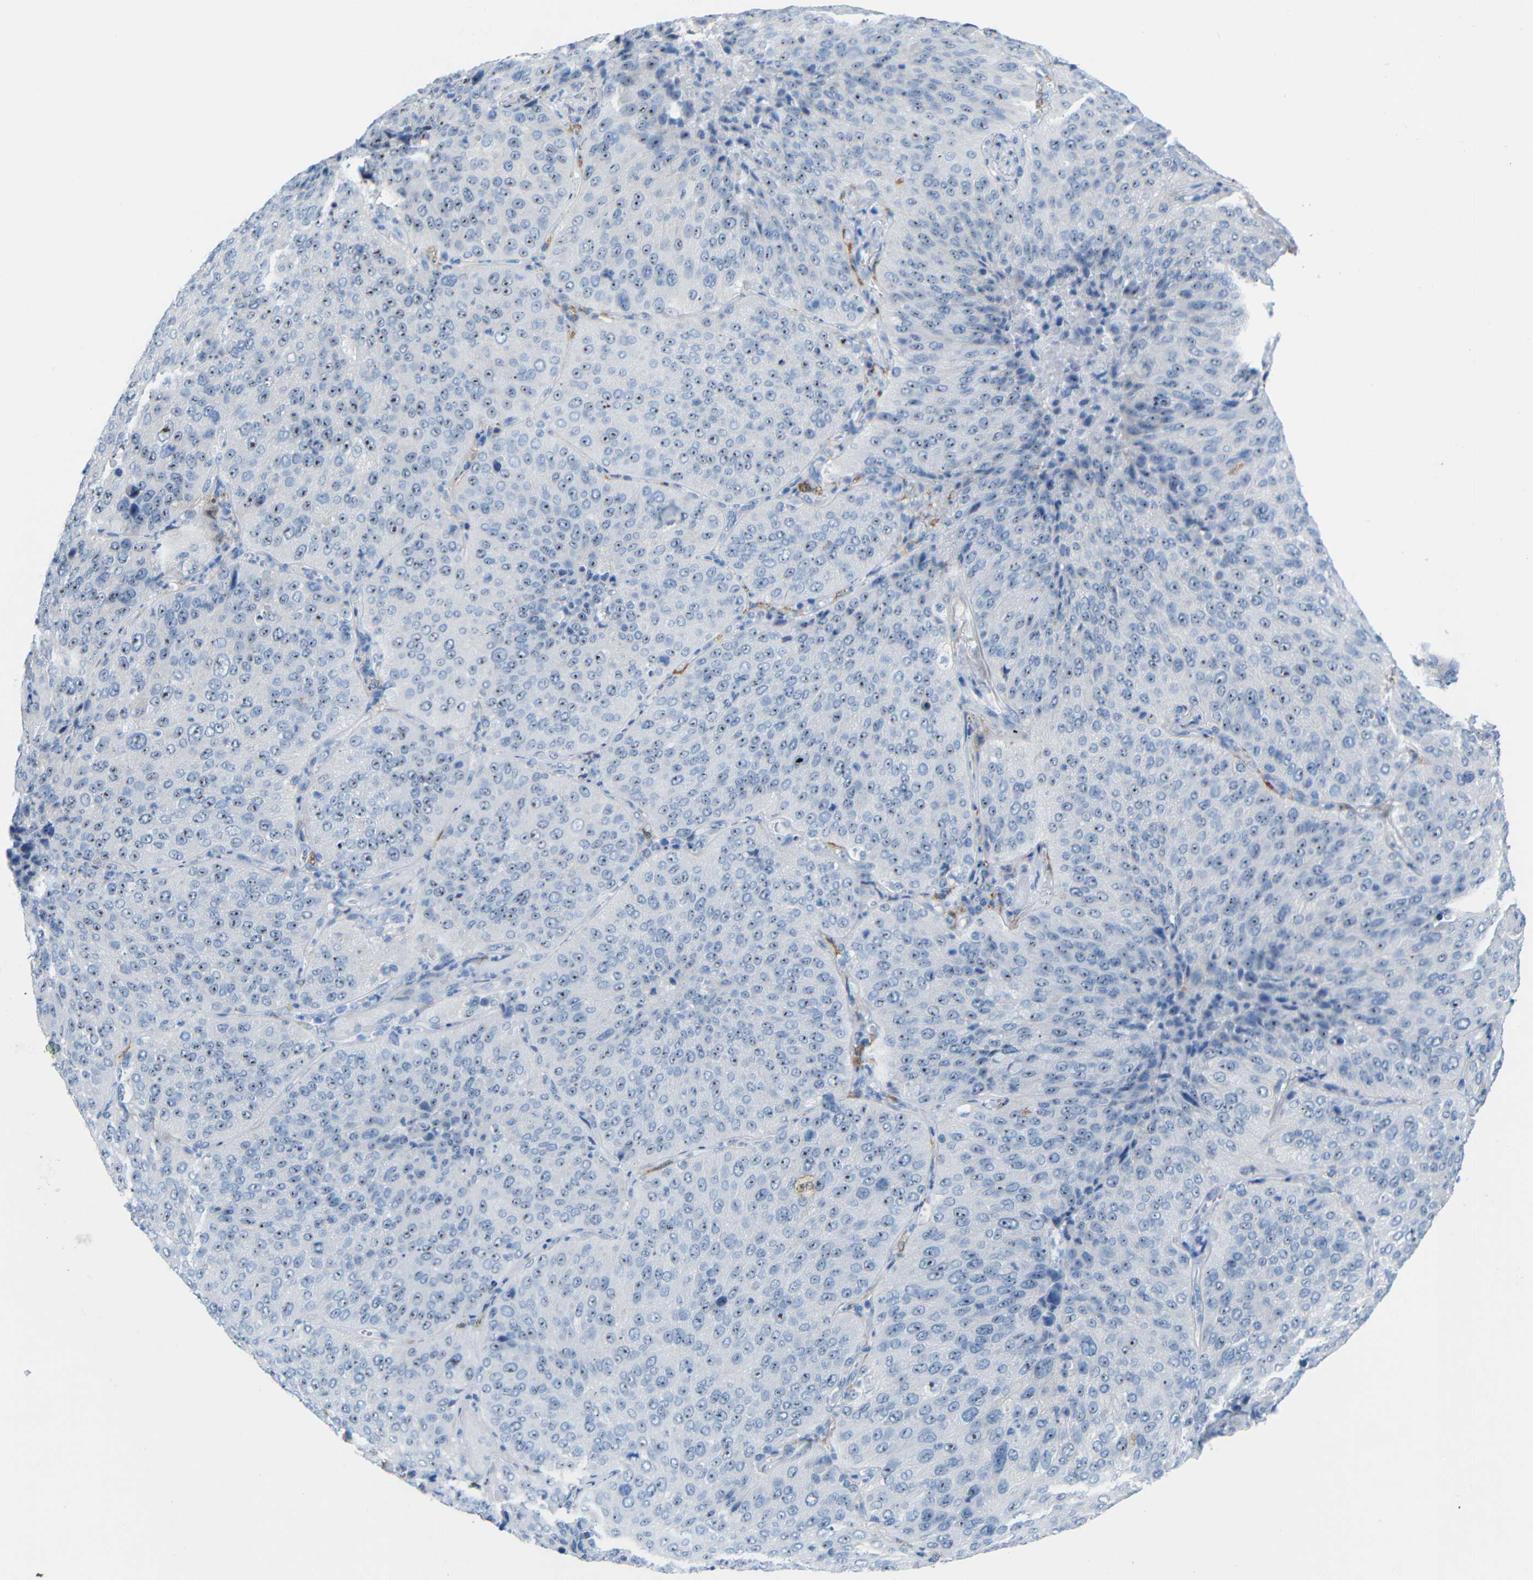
{"staining": {"intensity": "moderate", "quantity": ">75%", "location": "nuclear"}, "tissue": "lung cancer", "cell_type": "Tumor cells", "image_type": "cancer", "snomed": [{"axis": "morphology", "description": "Squamous cell carcinoma, NOS"}, {"axis": "topography", "description": "Lung"}], "caption": "Lung cancer (squamous cell carcinoma) stained for a protein demonstrates moderate nuclear positivity in tumor cells. Nuclei are stained in blue.", "gene": "C1orf210", "patient": {"sex": "male", "age": 54}}